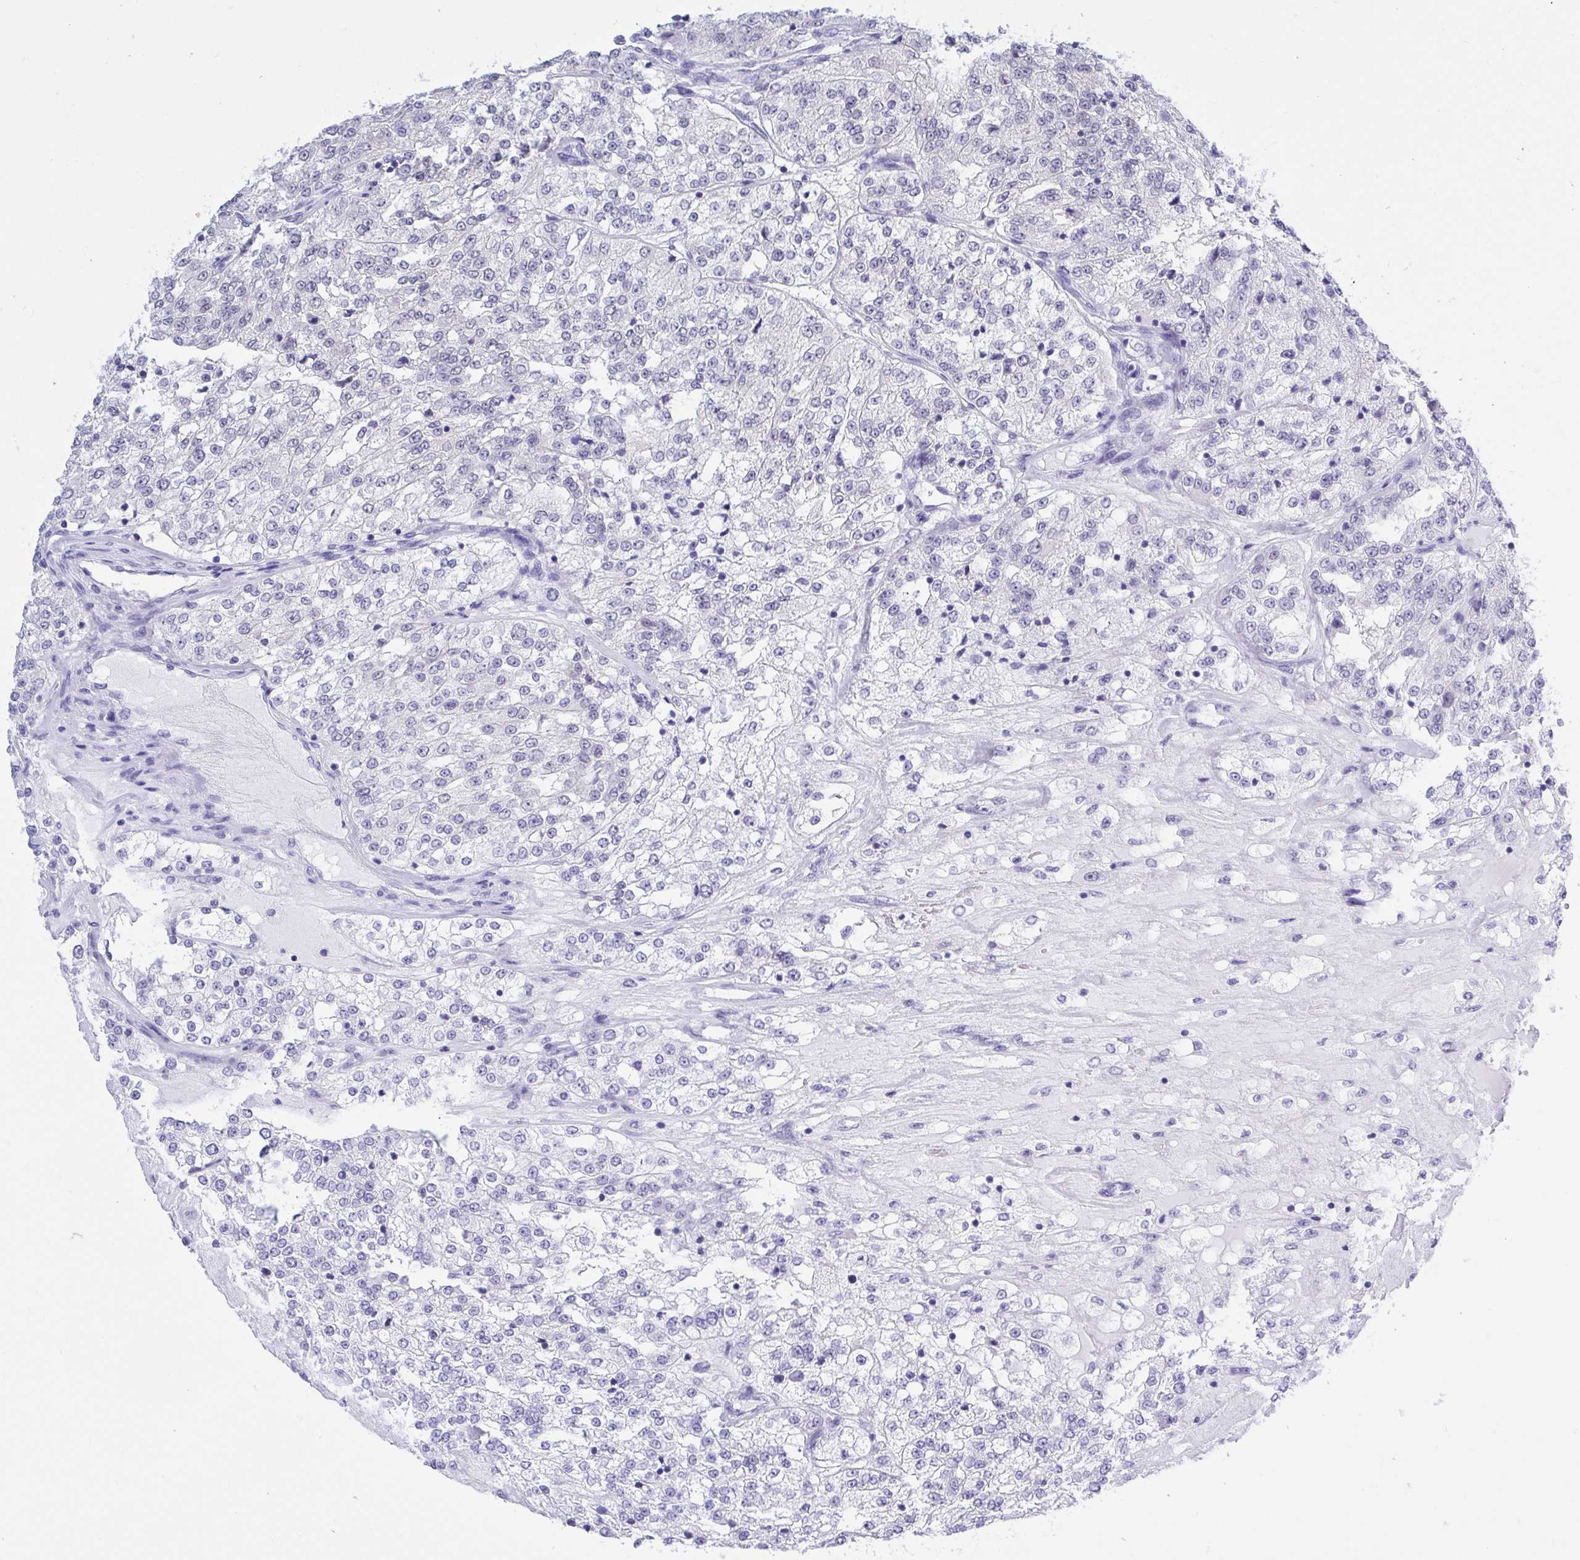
{"staining": {"intensity": "negative", "quantity": "none", "location": "none"}, "tissue": "renal cancer", "cell_type": "Tumor cells", "image_type": "cancer", "snomed": [{"axis": "morphology", "description": "Adenocarcinoma, NOS"}, {"axis": "topography", "description": "Kidney"}], "caption": "There is no significant expression in tumor cells of renal cancer.", "gene": "THOP1", "patient": {"sex": "female", "age": 63}}